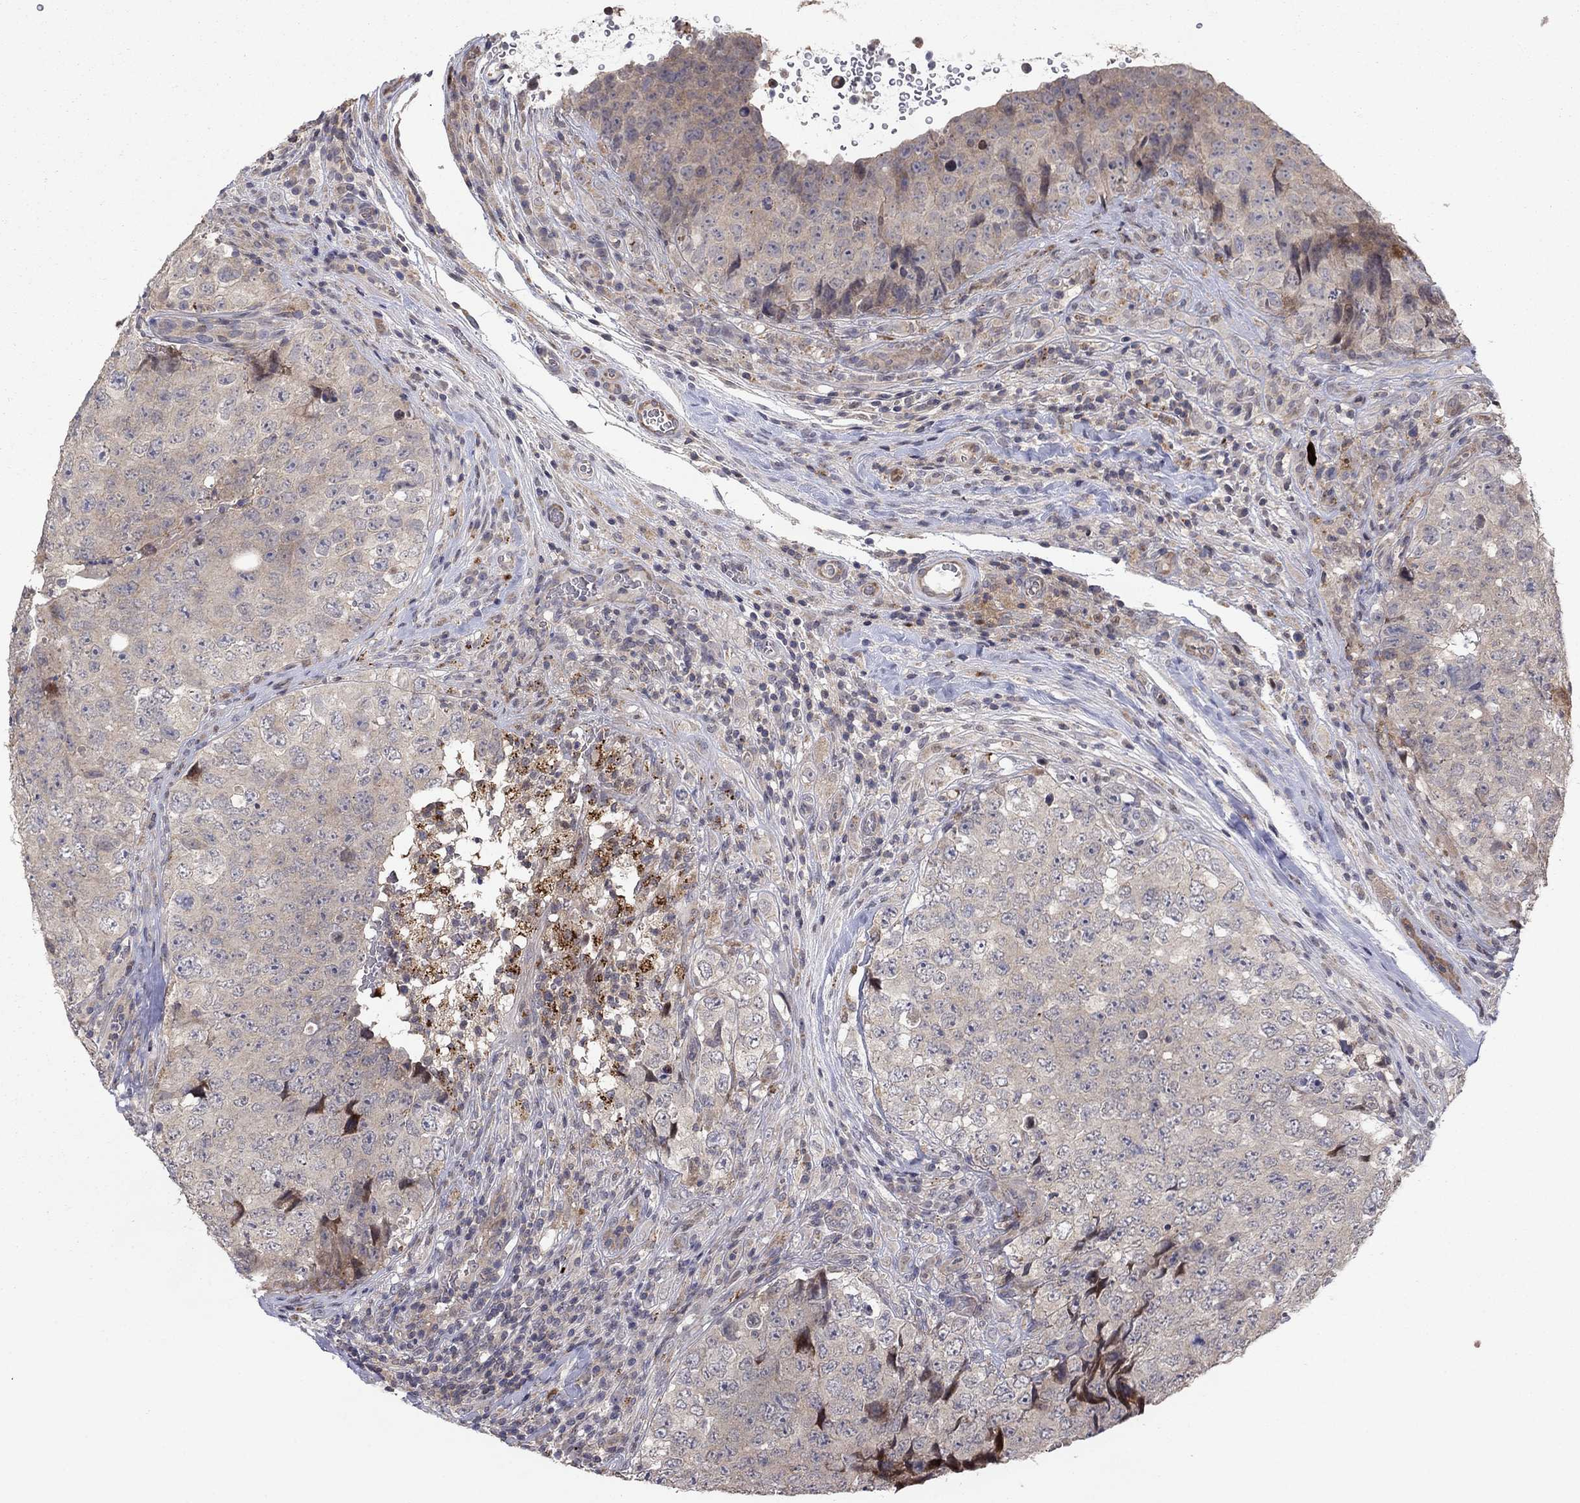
{"staining": {"intensity": "weak", "quantity": "25%-75%", "location": "cytoplasmic/membranous"}, "tissue": "testis cancer", "cell_type": "Tumor cells", "image_type": "cancer", "snomed": [{"axis": "morphology", "description": "Seminoma, NOS"}, {"axis": "topography", "description": "Testis"}], "caption": "Protein staining demonstrates weak cytoplasmic/membranous staining in about 25%-75% of tumor cells in testis seminoma. (DAB = brown stain, brightfield microscopy at high magnification).", "gene": "LPCAT4", "patient": {"sex": "male", "age": 34}}